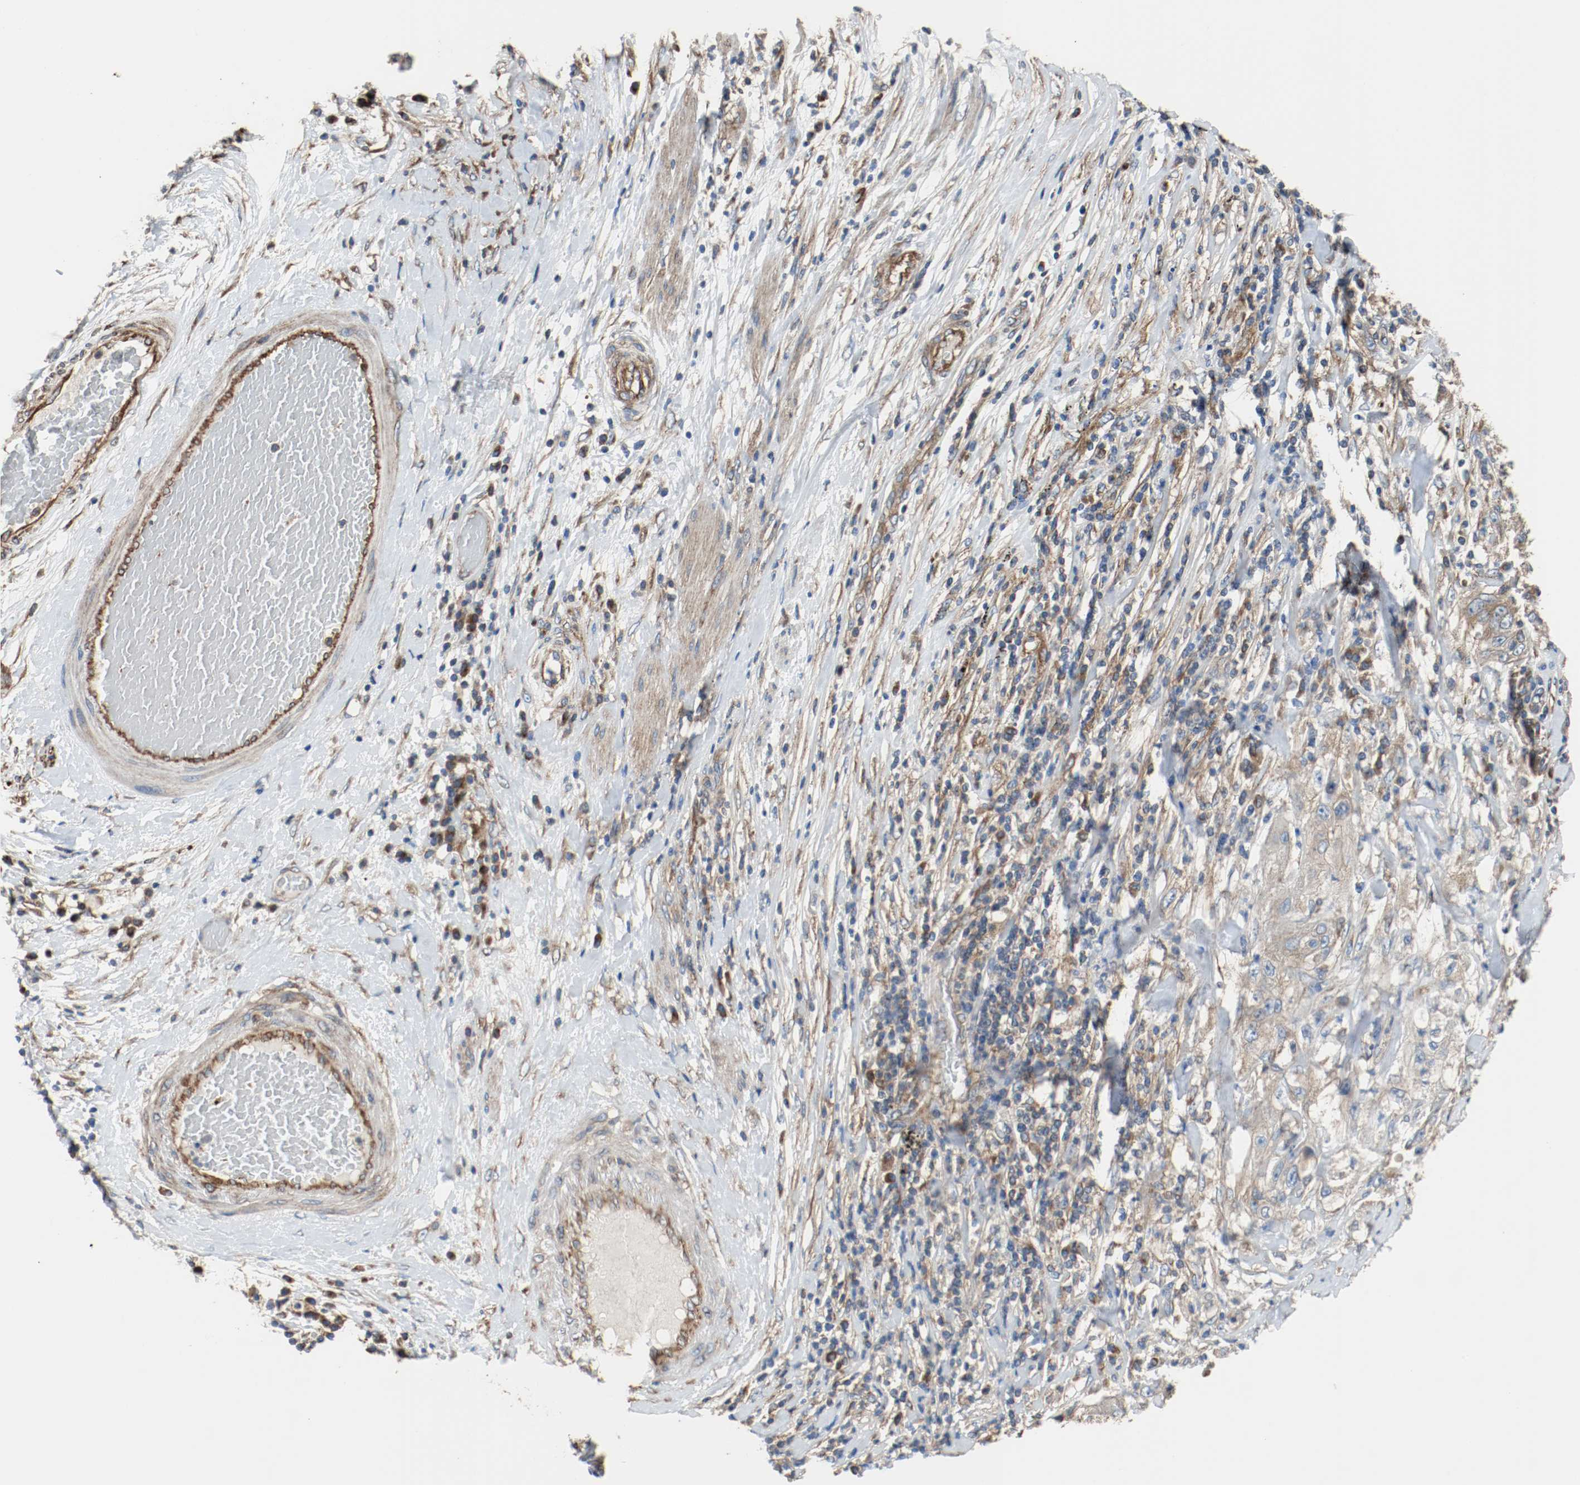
{"staining": {"intensity": "weak", "quantity": "<25%", "location": "cytoplasmic/membranous"}, "tissue": "lung cancer", "cell_type": "Tumor cells", "image_type": "cancer", "snomed": [{"axis": "morphology", "description": "Inflammation, NOS"}, {"axis": "morphology", "description": "Squamous cell carcinoma, NOS"}, {"axis": "topography", "description": "Lymph node"}, {"axis": "topography", "description": "Soft tissue"}, {"axis": "topography", "description": "Lung"}], "caption": "The immunohistochemistry (IHC) micrograph has no significant expression in tumor cells of lung cancer tissue.", "gene": "TUBA3D", "patient": {"sex": "male", "age": 66}}